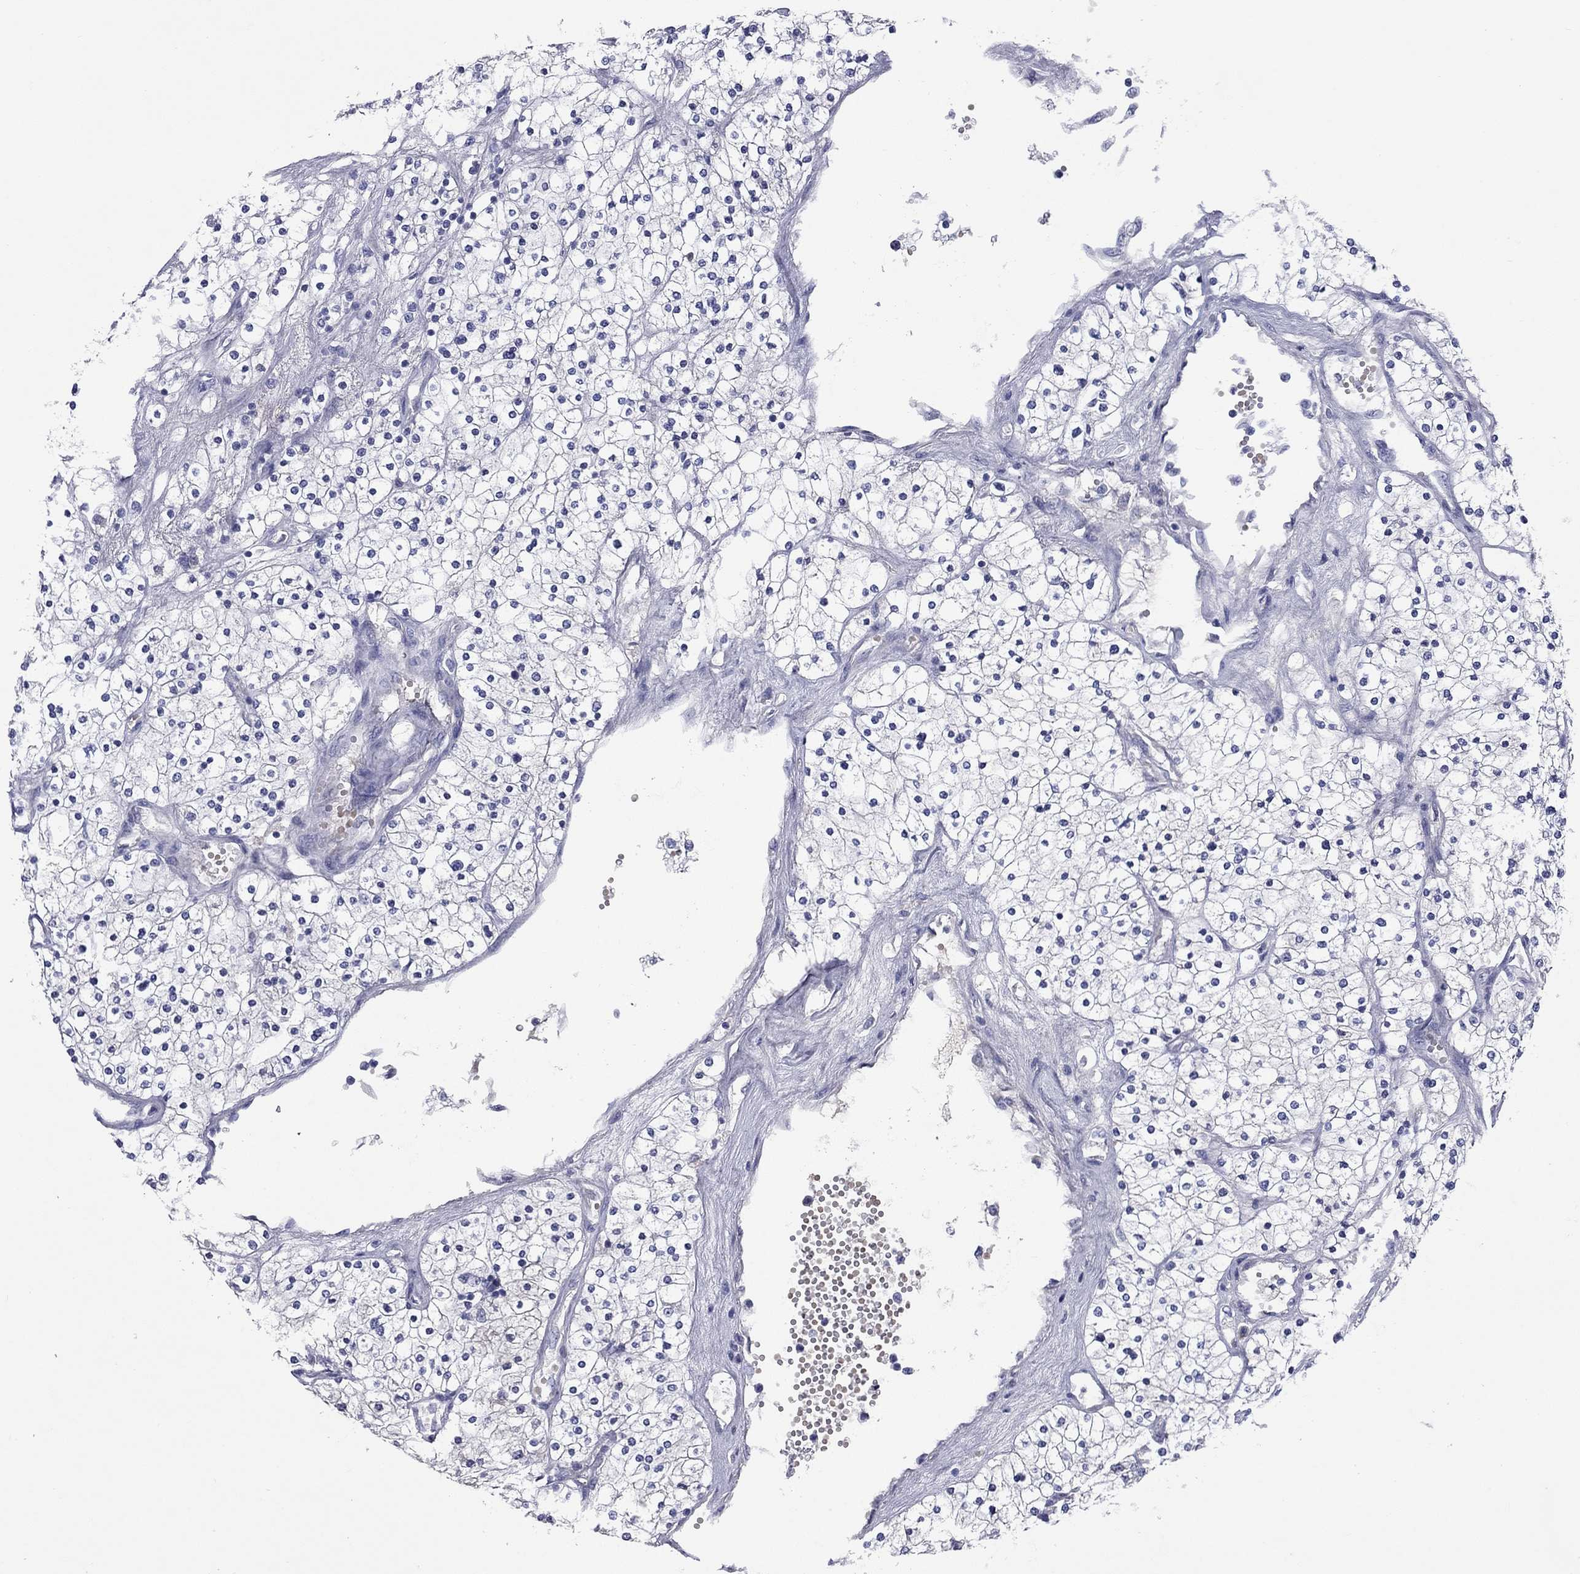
{"staining": {"intensity": "negative", "quantity": "none", "location": "none"}, "tissue": "renal cancer", "cell_type": "Tumor cells", "image_type": "cancer", "snomed": [{"axis": "morphology", "description": "Adenocarcinoma, NOS"}, {"axis": "topography", "description": "Kidney"}], "caption": "A photomicrograph of adenocarcinoma (renal) stained for a protein reveals no brown staining in tumor cells. (DAB (3,3'-diaminobenzidine) IHC, high magnification).", "gene": "UNC119B", "patient": {"sex": "male", "age": 80}}